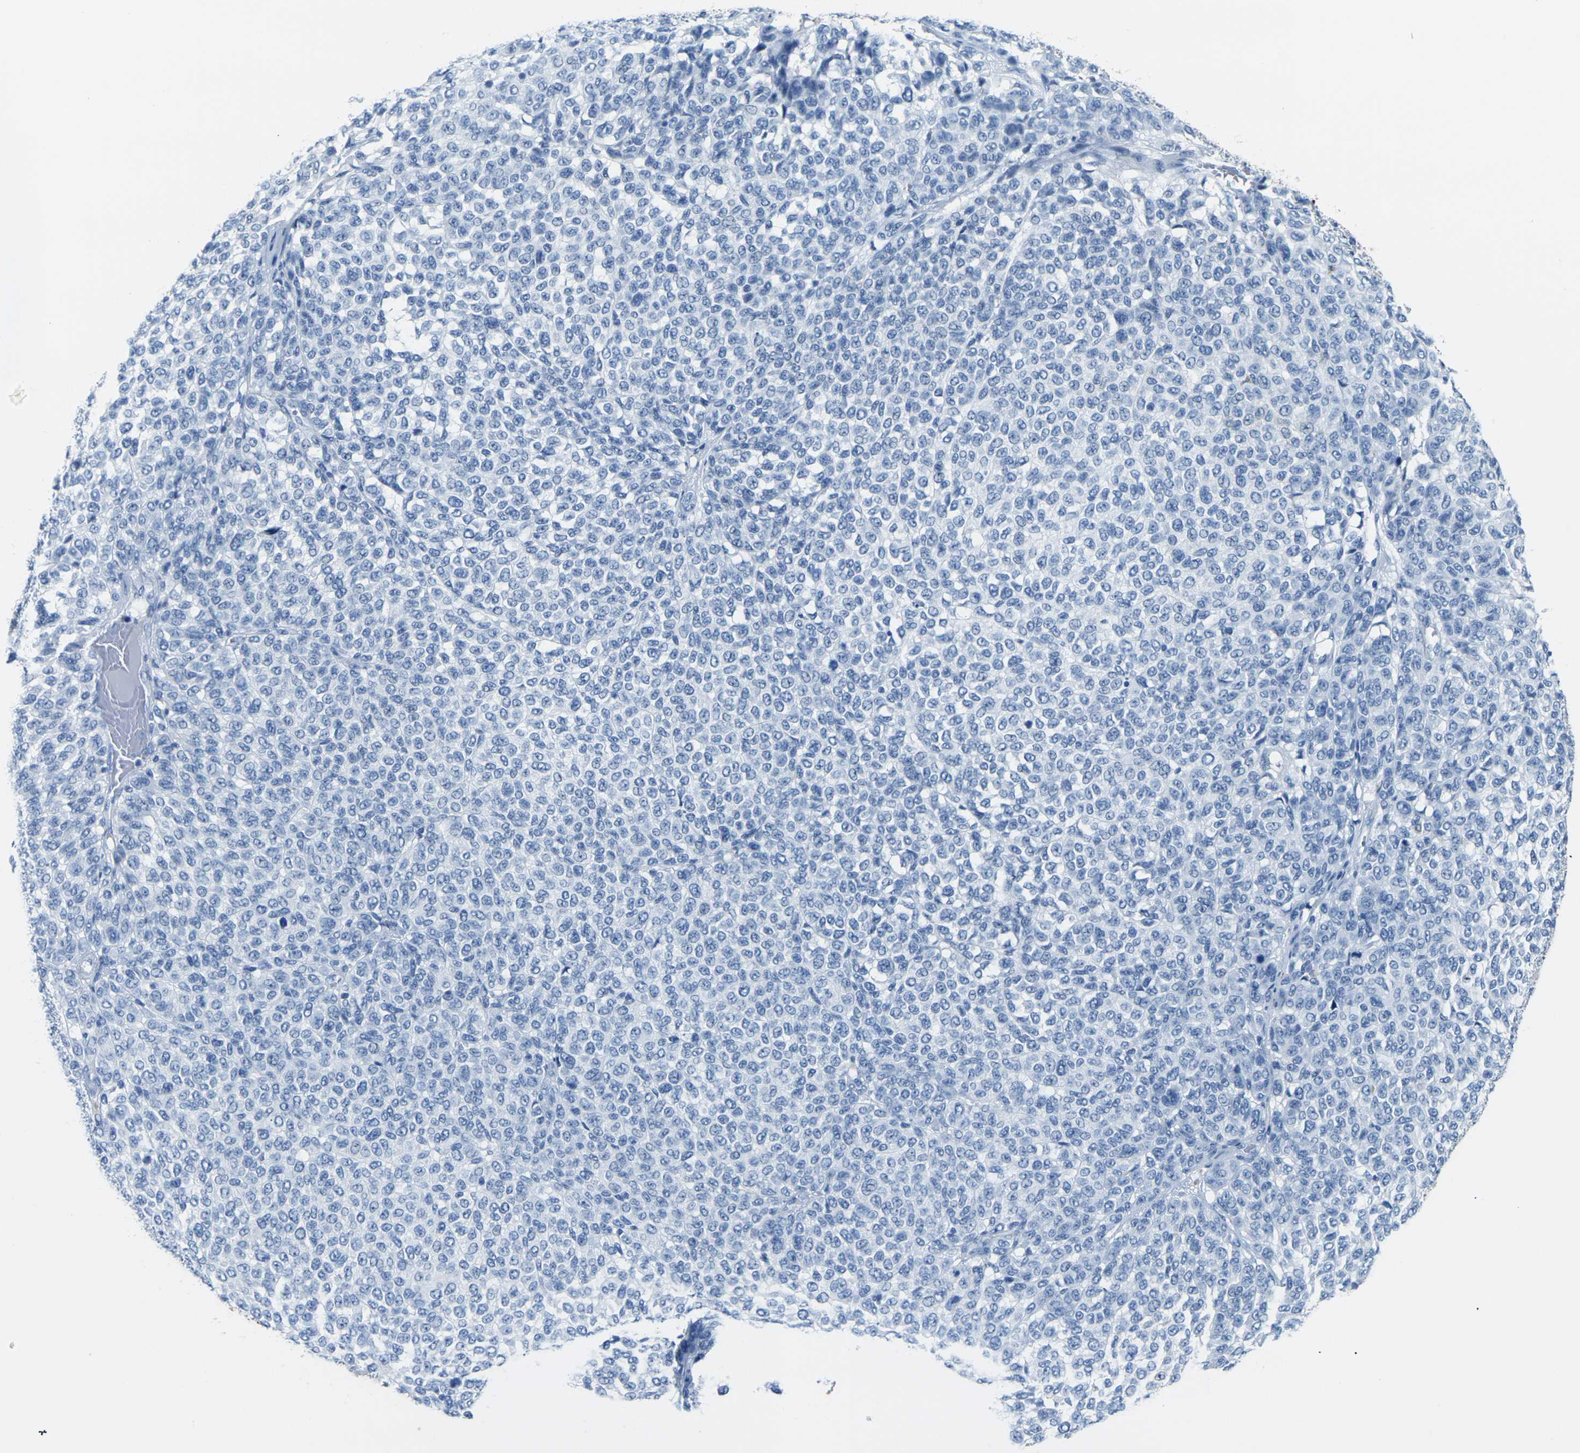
{"staining": {"intensity": "negative", "quantity": "none", "location": "none"}, "tissue": "melanoma", "cell_type": "Tumor cells", "image_type": "cancer", "snomed": [{"axis": "morphology", "description": "Malignant melanoma, NOS"}, {"axis": "topography", "description": "Skin"}], "caption": "This micrograph is of melanoma stained with immunohistochemistry to label a protein in brown with the nuclei are counter-stained blue. There is no expression in tumor cells.", "gene": "CLDN7", "patient": {"sex": "male", "age": 59}}